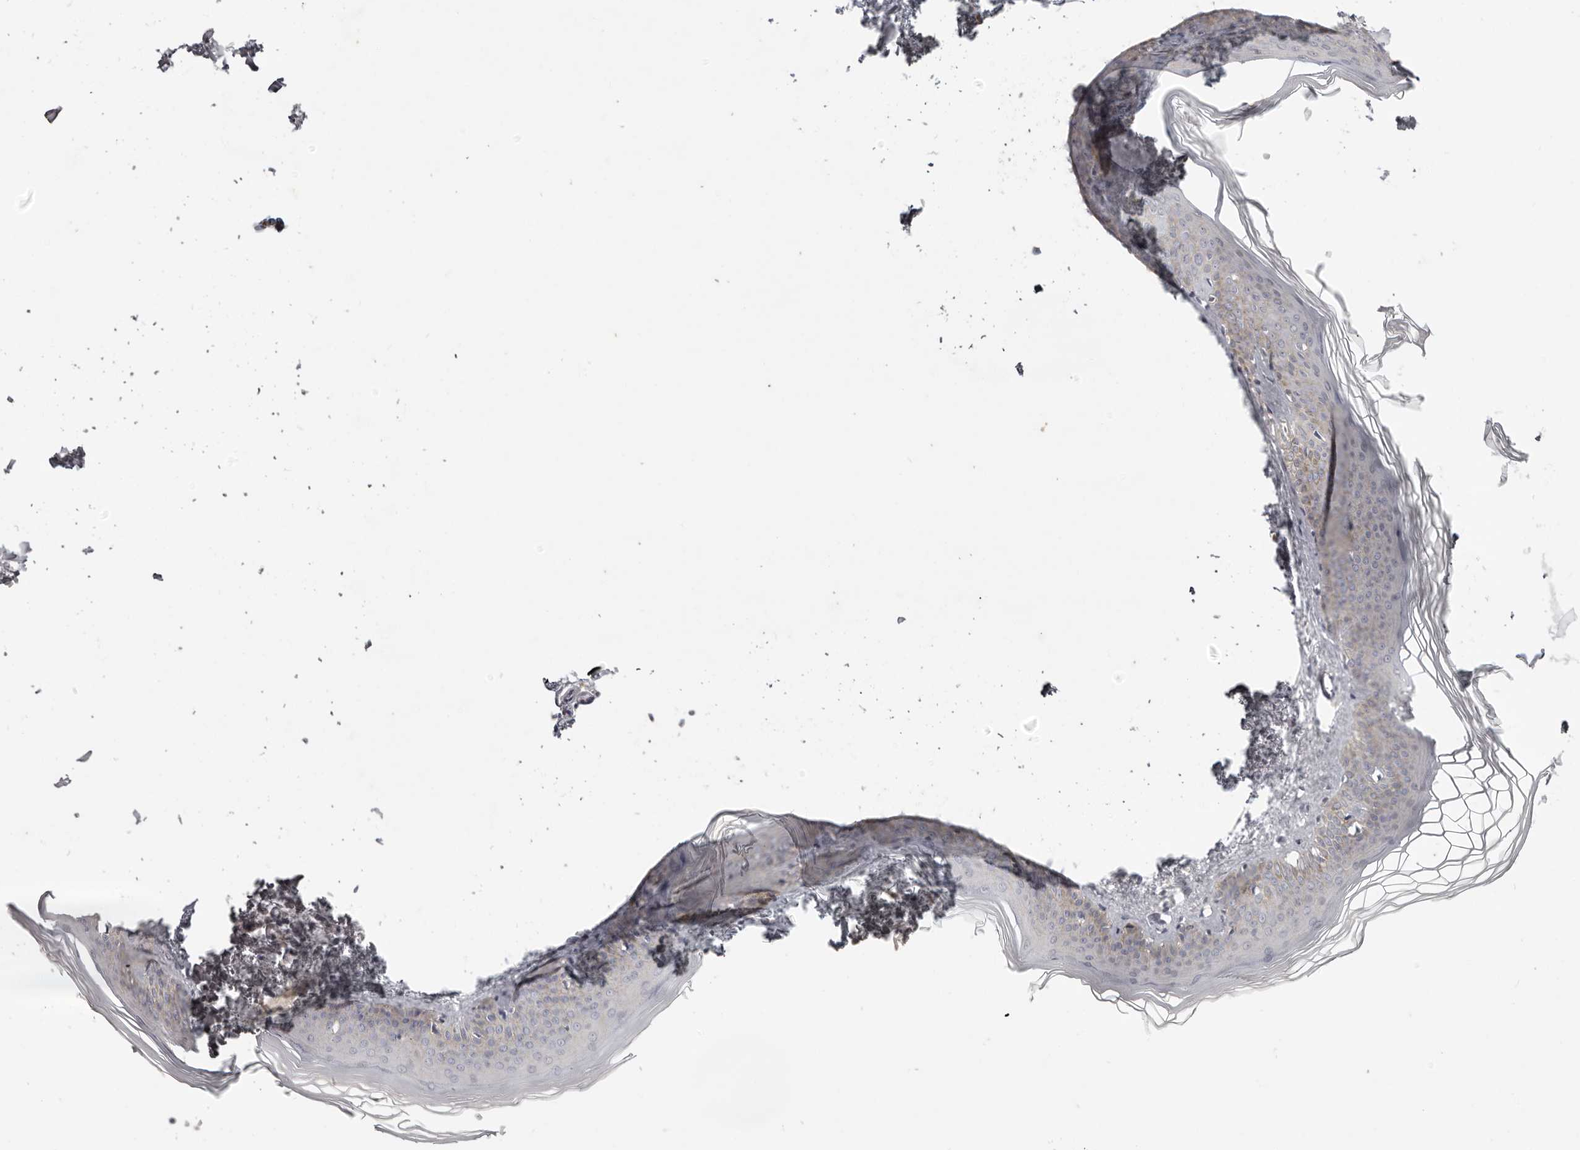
{"staining": {"intensity": "negative", "quantity": "none", "location": "none"}, "tissue": "skin", "cell_type": "Fibroblasts", "image_type": "normal", "snomed": [{"axis": "morphology", "description": "Normal tissue, NOS"}, {"axis": "topography", "description": "Skin"}], "caption": "Fibroblasts are negative for protein expression in normal human skin. The staining is performed using DAB (3,3'-diaminobenzidine) brown chromogen with nuclei counter-stained in using hematoxylin.", "gene": "PCDHB6", "patient": {"sex": "female", "age": 27}}